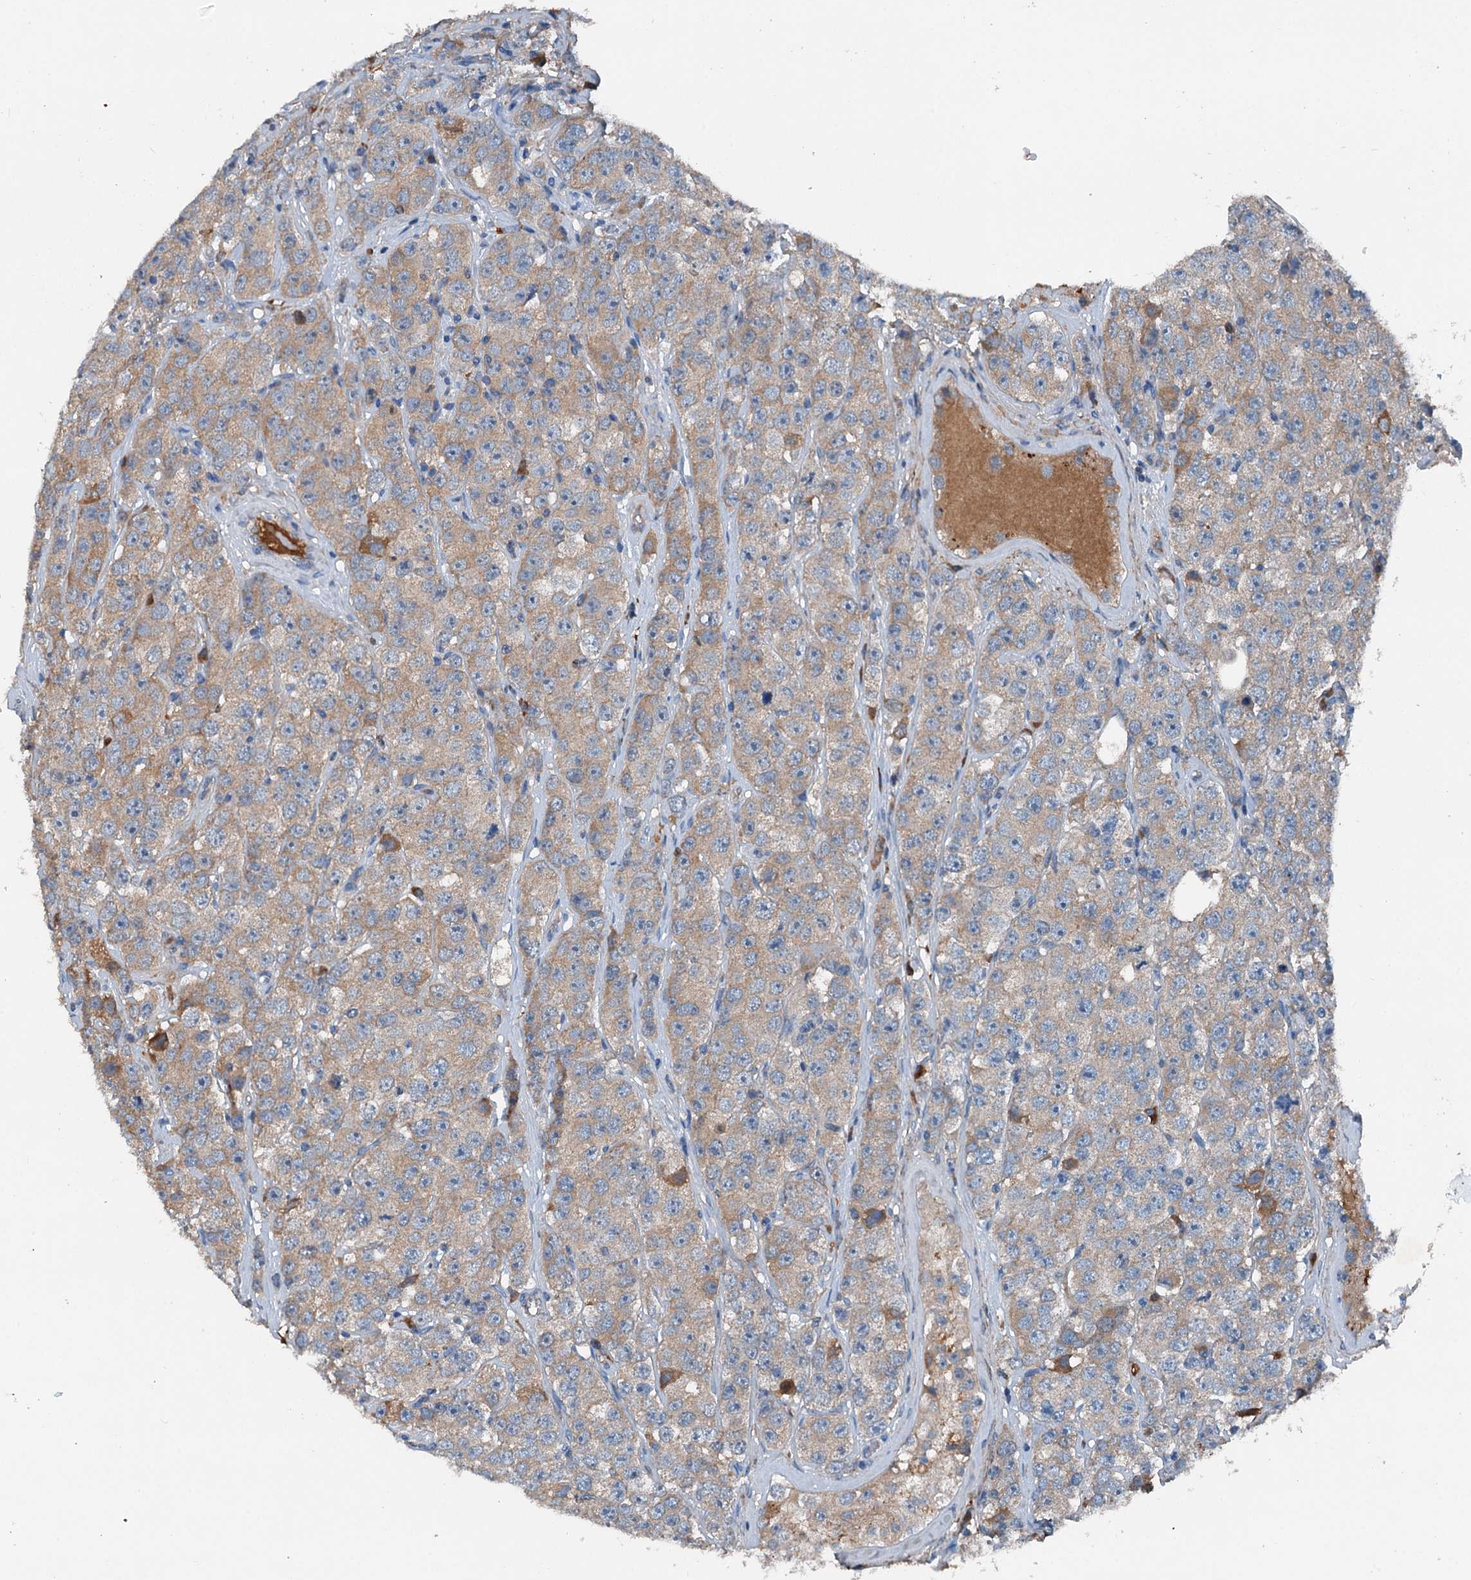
{"staining": {"intensity": "weak", "quantity": "25%-75%", "location": "cytoplasmic/membranous"}, "tissue": "testis cancer", "cell_type": "Tumor cells", "image_type": "cancer", "snomed": [{"axis": "morphology", "description": "Seminoma, NOS"}, {"axis": "topography", "description": "Testis"}], "caption": "Weak cytoplasmic/membranous protein expression is appreciated in approximately 25%-75% of tumor cells in testis cancer. (DAB (3,3'-diaminobenzidine) IHC with brightfield microscopy, high magnification).", "gene": "PDSS1", "patient": {"sex": "male", "age": 28}}